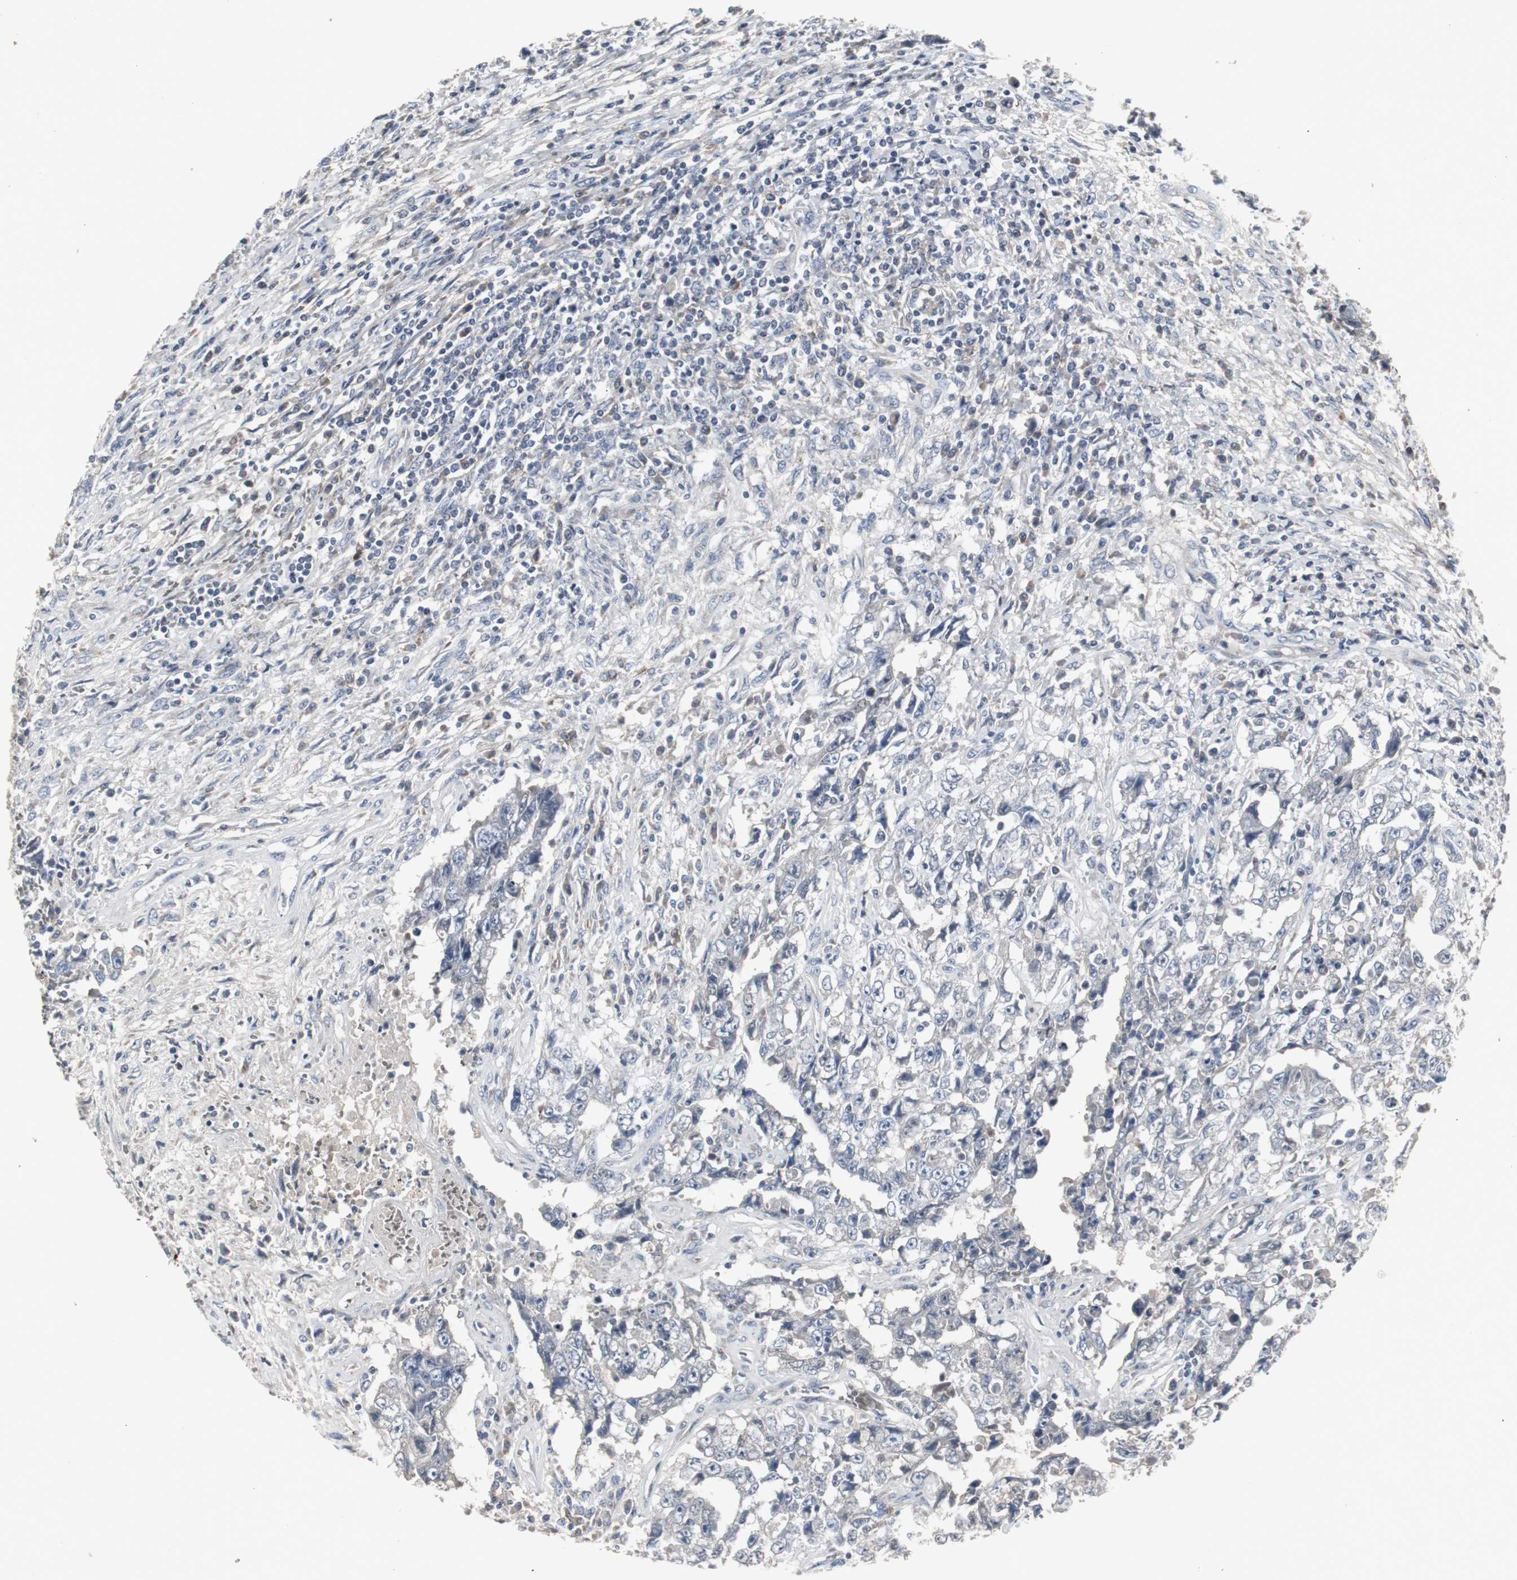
{"staining": {"intensity": "negative", "quantity": "none", "location": "none"}, "tissue": "testis cancer", "cell_type": "Tumor cells", "image_type": "cancer", "snomed": [{"axis": "morphology", "description": "Carcinoma, Embryonal, NOS"}, {"axis": "topography", "description": "Testis"}], "caption": "A high-resolution histopathology image shows immunohistochemistry staining of embryonal carcinoma (testis), which shows no significant staining in tumor cells. (Stains: DAB immunohistochemistry (IHC) with hematoxylin counter stain, Microscopy: brightfield microscopy at high magnification).", "gene": "ACAA1", "patient": {"sex": "male", "age": 26}}